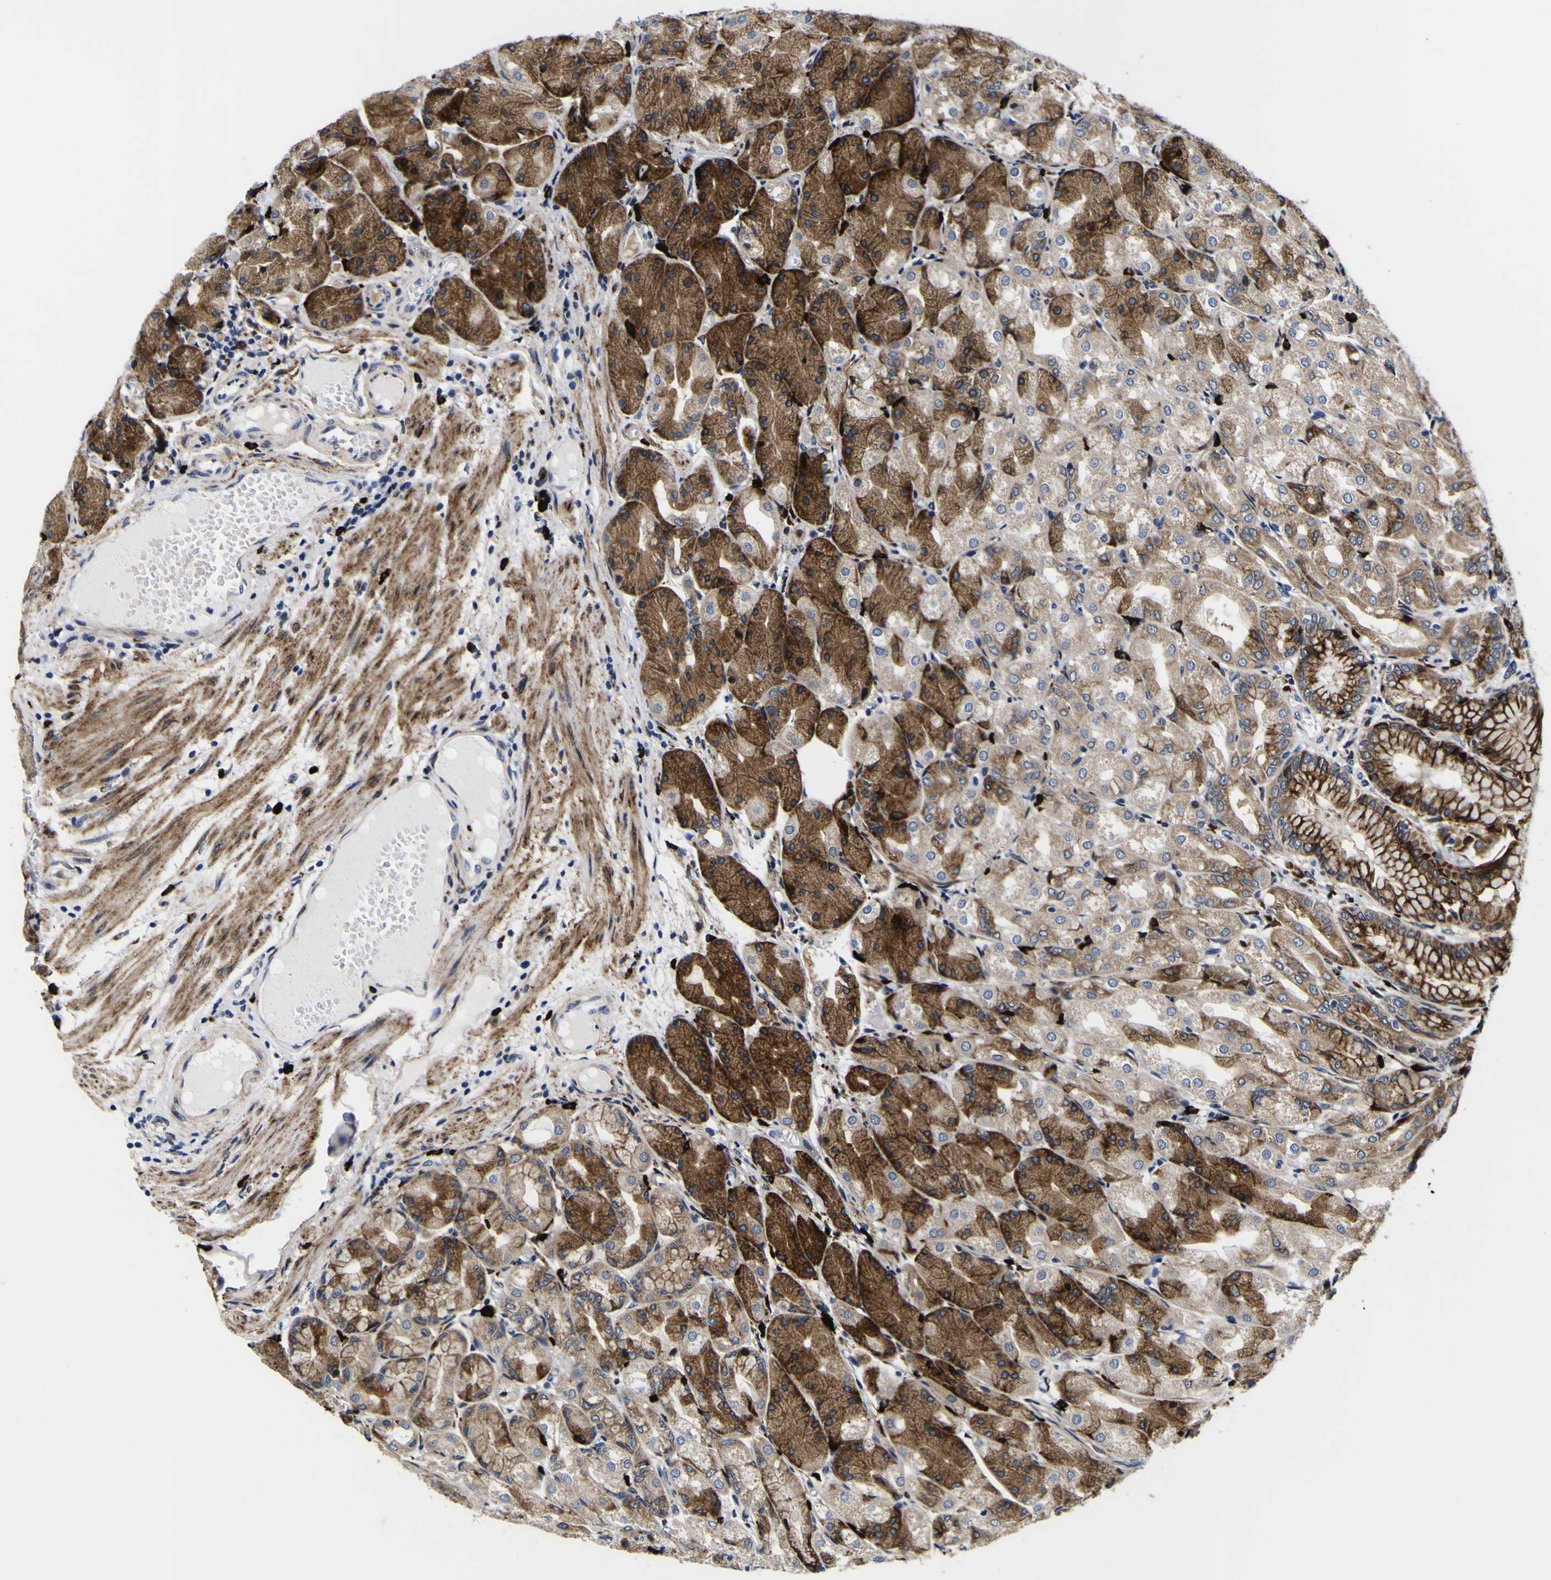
{"staining": {"intensity": "strong", "quantity": ">75%", "location": "cytoplasmic/membranous"}, "tissue": "stomach", "cell_type": "Glandular cells", "image_type": "normal", "snomed": [{"axis": "morphology", "description": "Normal tissue, NOS"}, {"axis": "topography", "description": "Stomach, upper"}], "caption": "The micrograph reveals staining of benign stomach, revealing strong cytoplasmic/membranous protein expression (brown color) within glandular cells.", "gene": "SCD", "patient": {"sex": "male", "age": 72}}